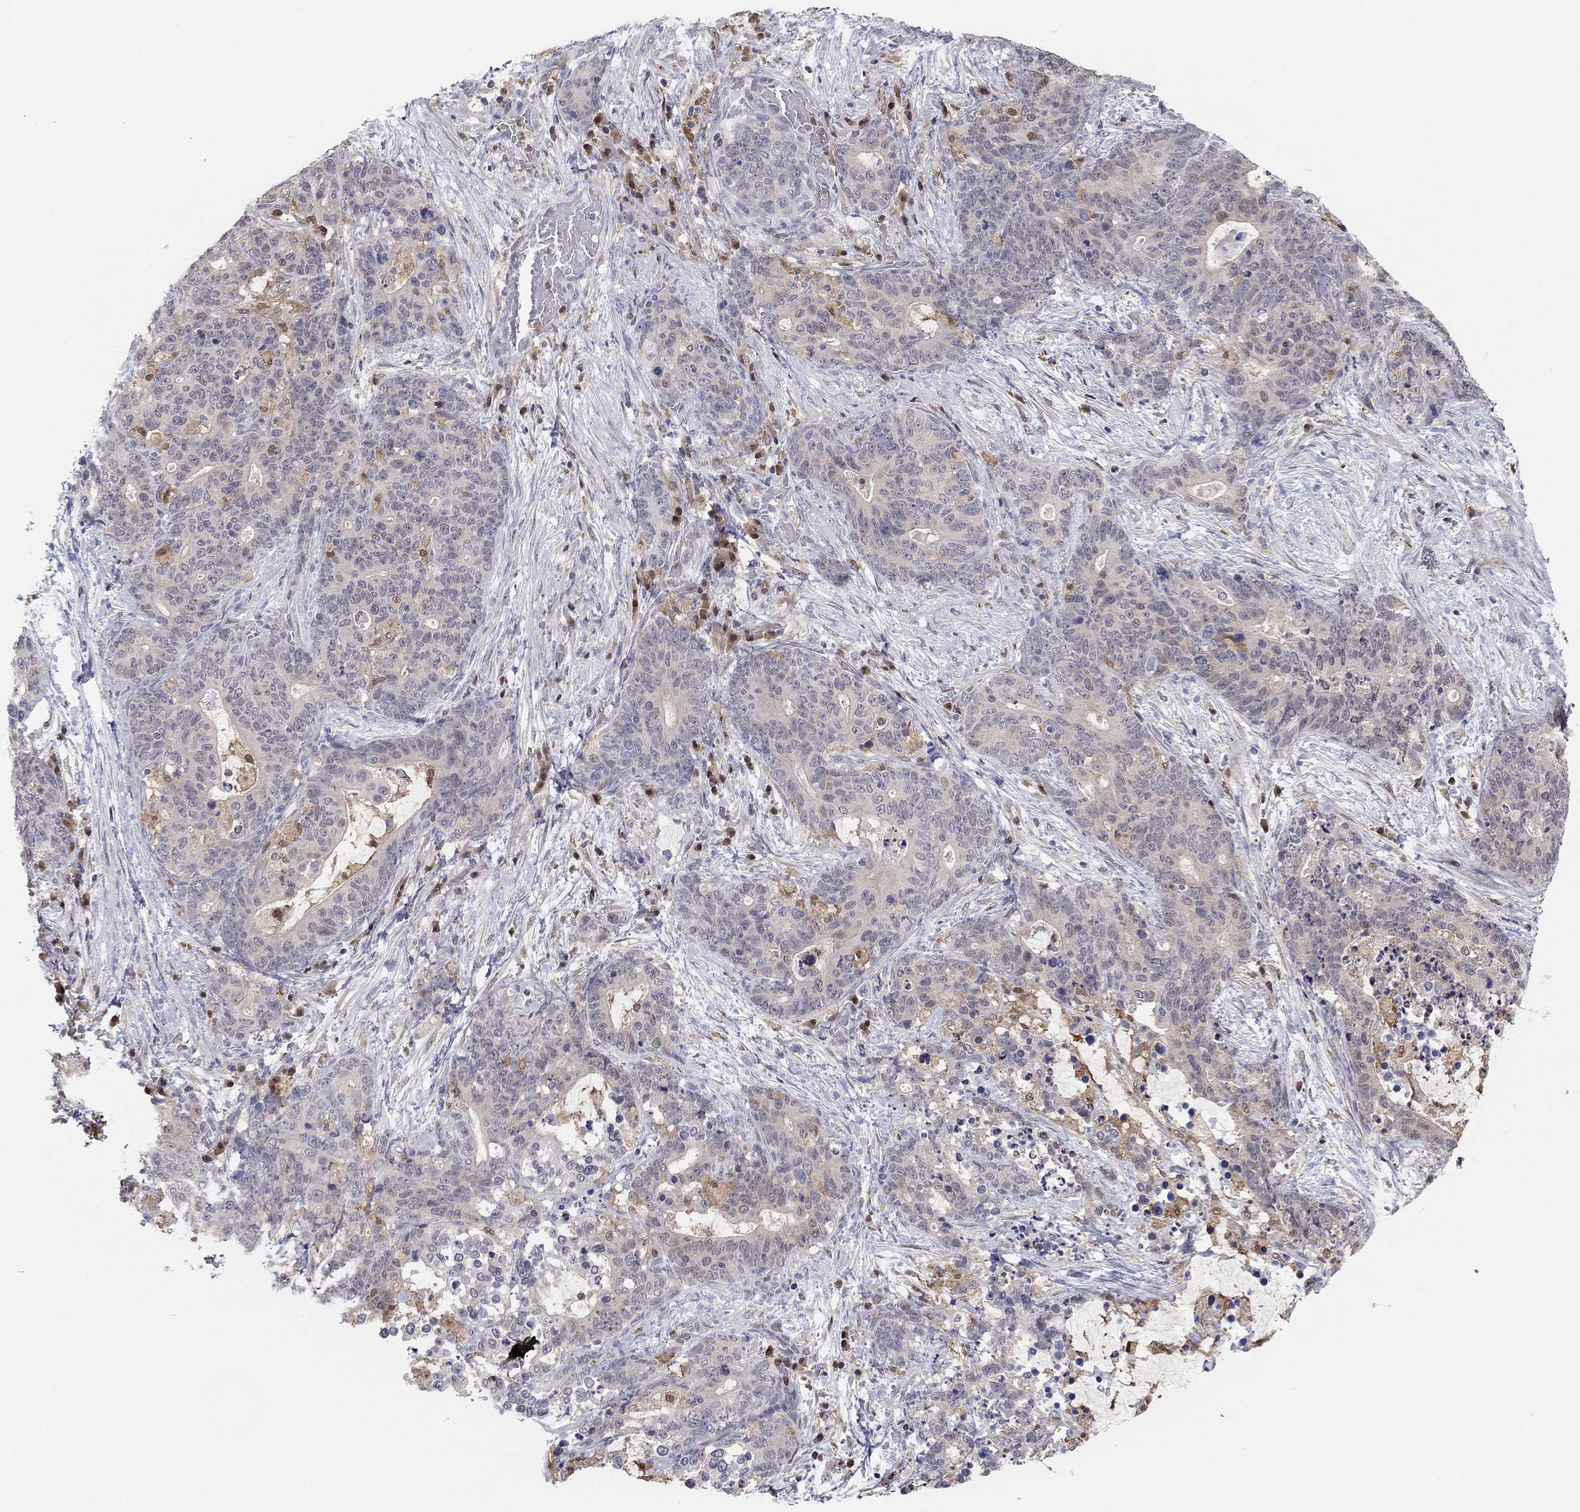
{"staining": {"intensity": "negative", "quantity": "none", "location": "none"}, "tissue": "stomach cancer", "cell_type": "Tumor cells", "image_type": "cancer", "snomed": [{"axis": "morphology", "description": "Normal tissue, NOS"}, {"axis": "morphology", "description": "Adenocarcinoma, NOS"}, {"axis": "topography", "description": "Stomach"}], "caption": "Immunohistochemistry of stomach cancer (adenocarcinoma) reveals no positivity in tumor cells. (Stains: DAB immunohistochemistry with hematoxylin counter stain, Microscopy: brightfield microscopy at high magnification).", "gene": "PDXK", "patient": {"sex": "female", "age": 64}}